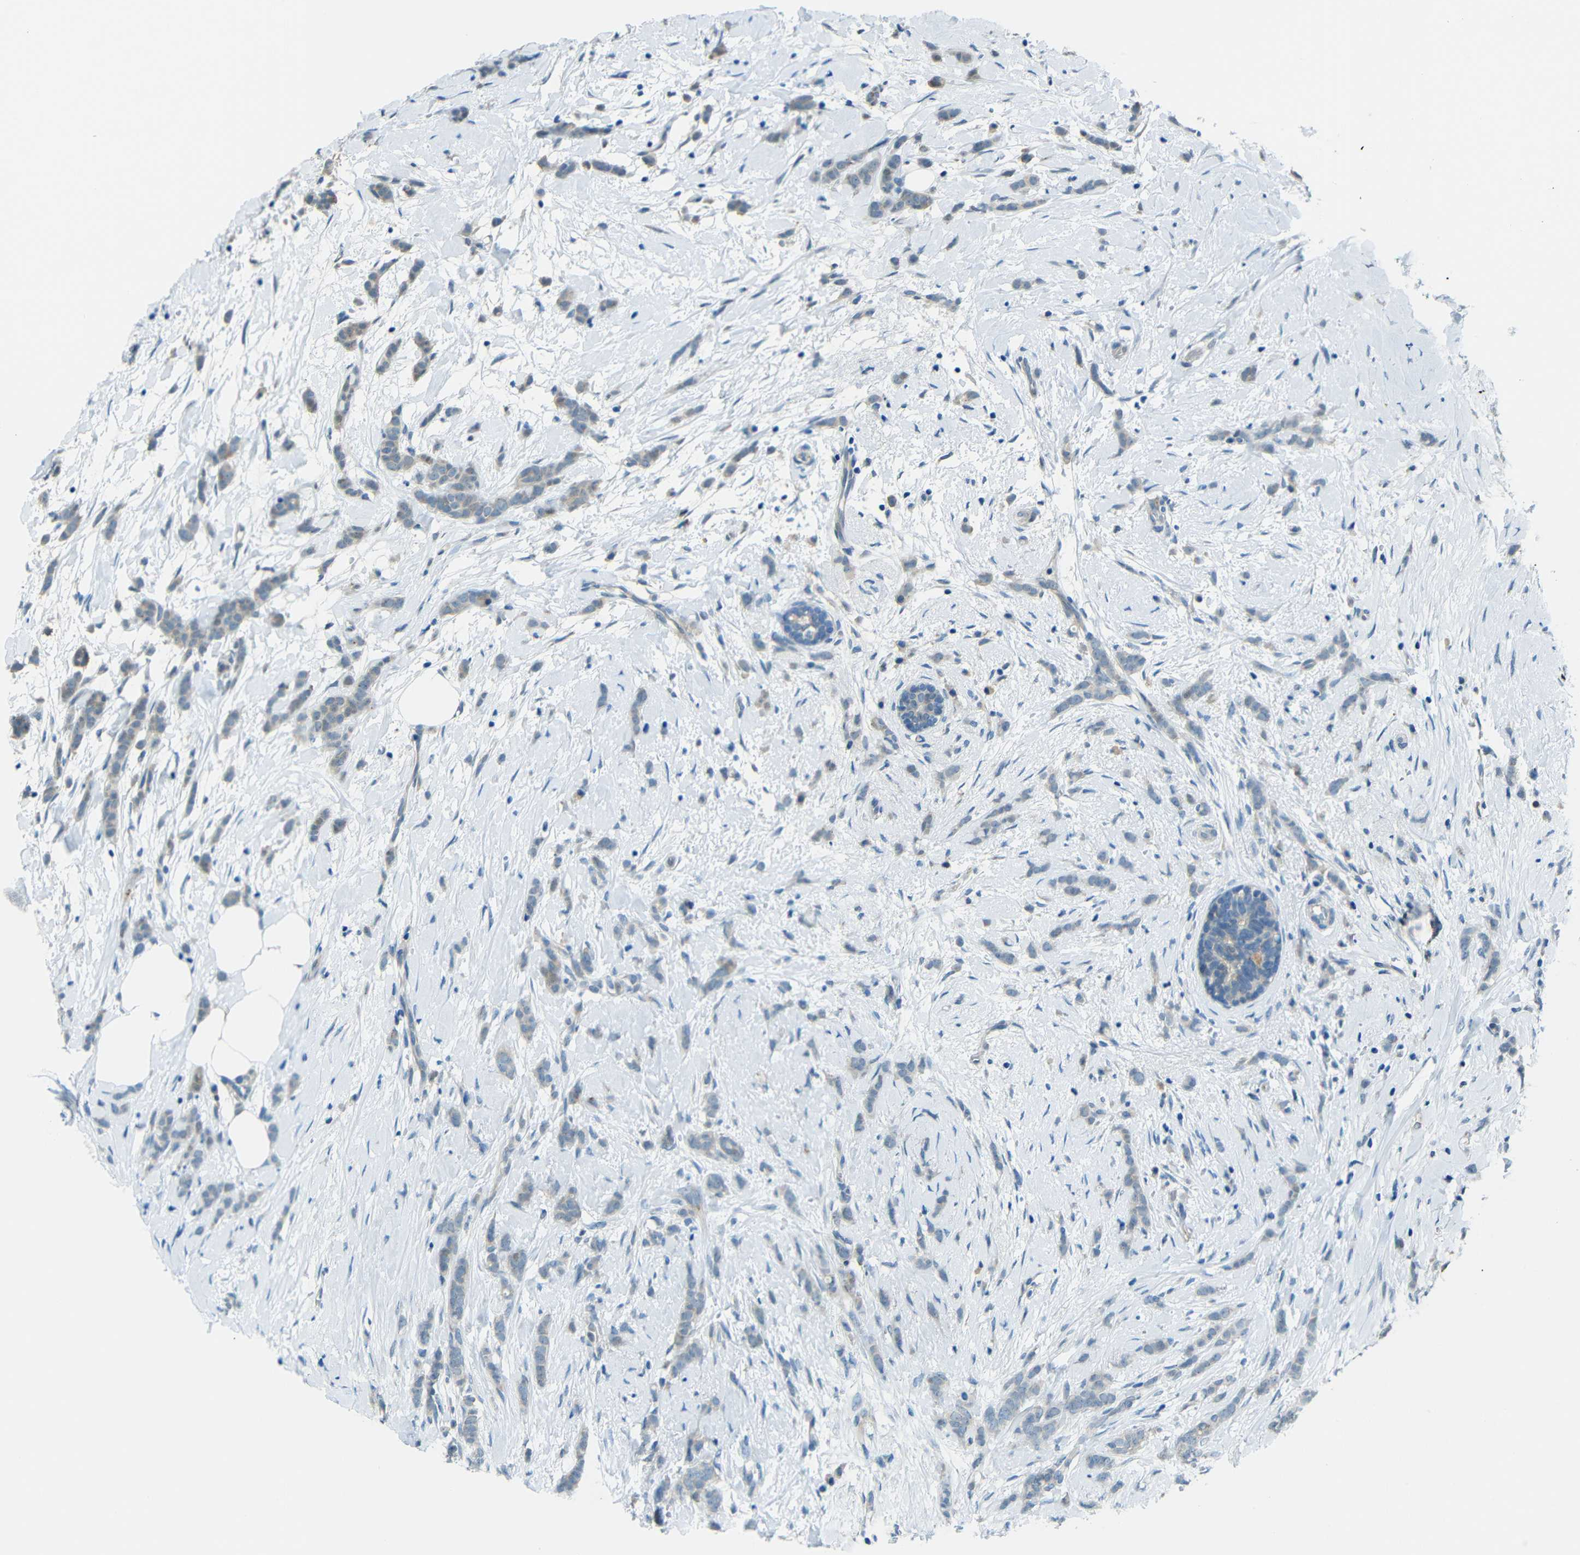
{"staining": {"intensity": "negative", "quantity": "none", "location": "none"}, "tissue": "breast cancer", "cell_type": "Tumor cells", "image_type": "cancer", "snomed": [{"axis": "morphology", "description": "Lobular carcinoma, in situ"}, {"axis": "morphology", "description": "Lobular carcinoma"}, {"axis": "topography", "description": "Breast"}], "caption": "Immunohistochemistry (IHC) histopathology image of breast cancer (lobular carcinoma in situ) stained for a protein (brown), which reveals no staining in tumor cells.", "gene": "ANKRD22", "patient": {"sex": "female", "age": 41}}